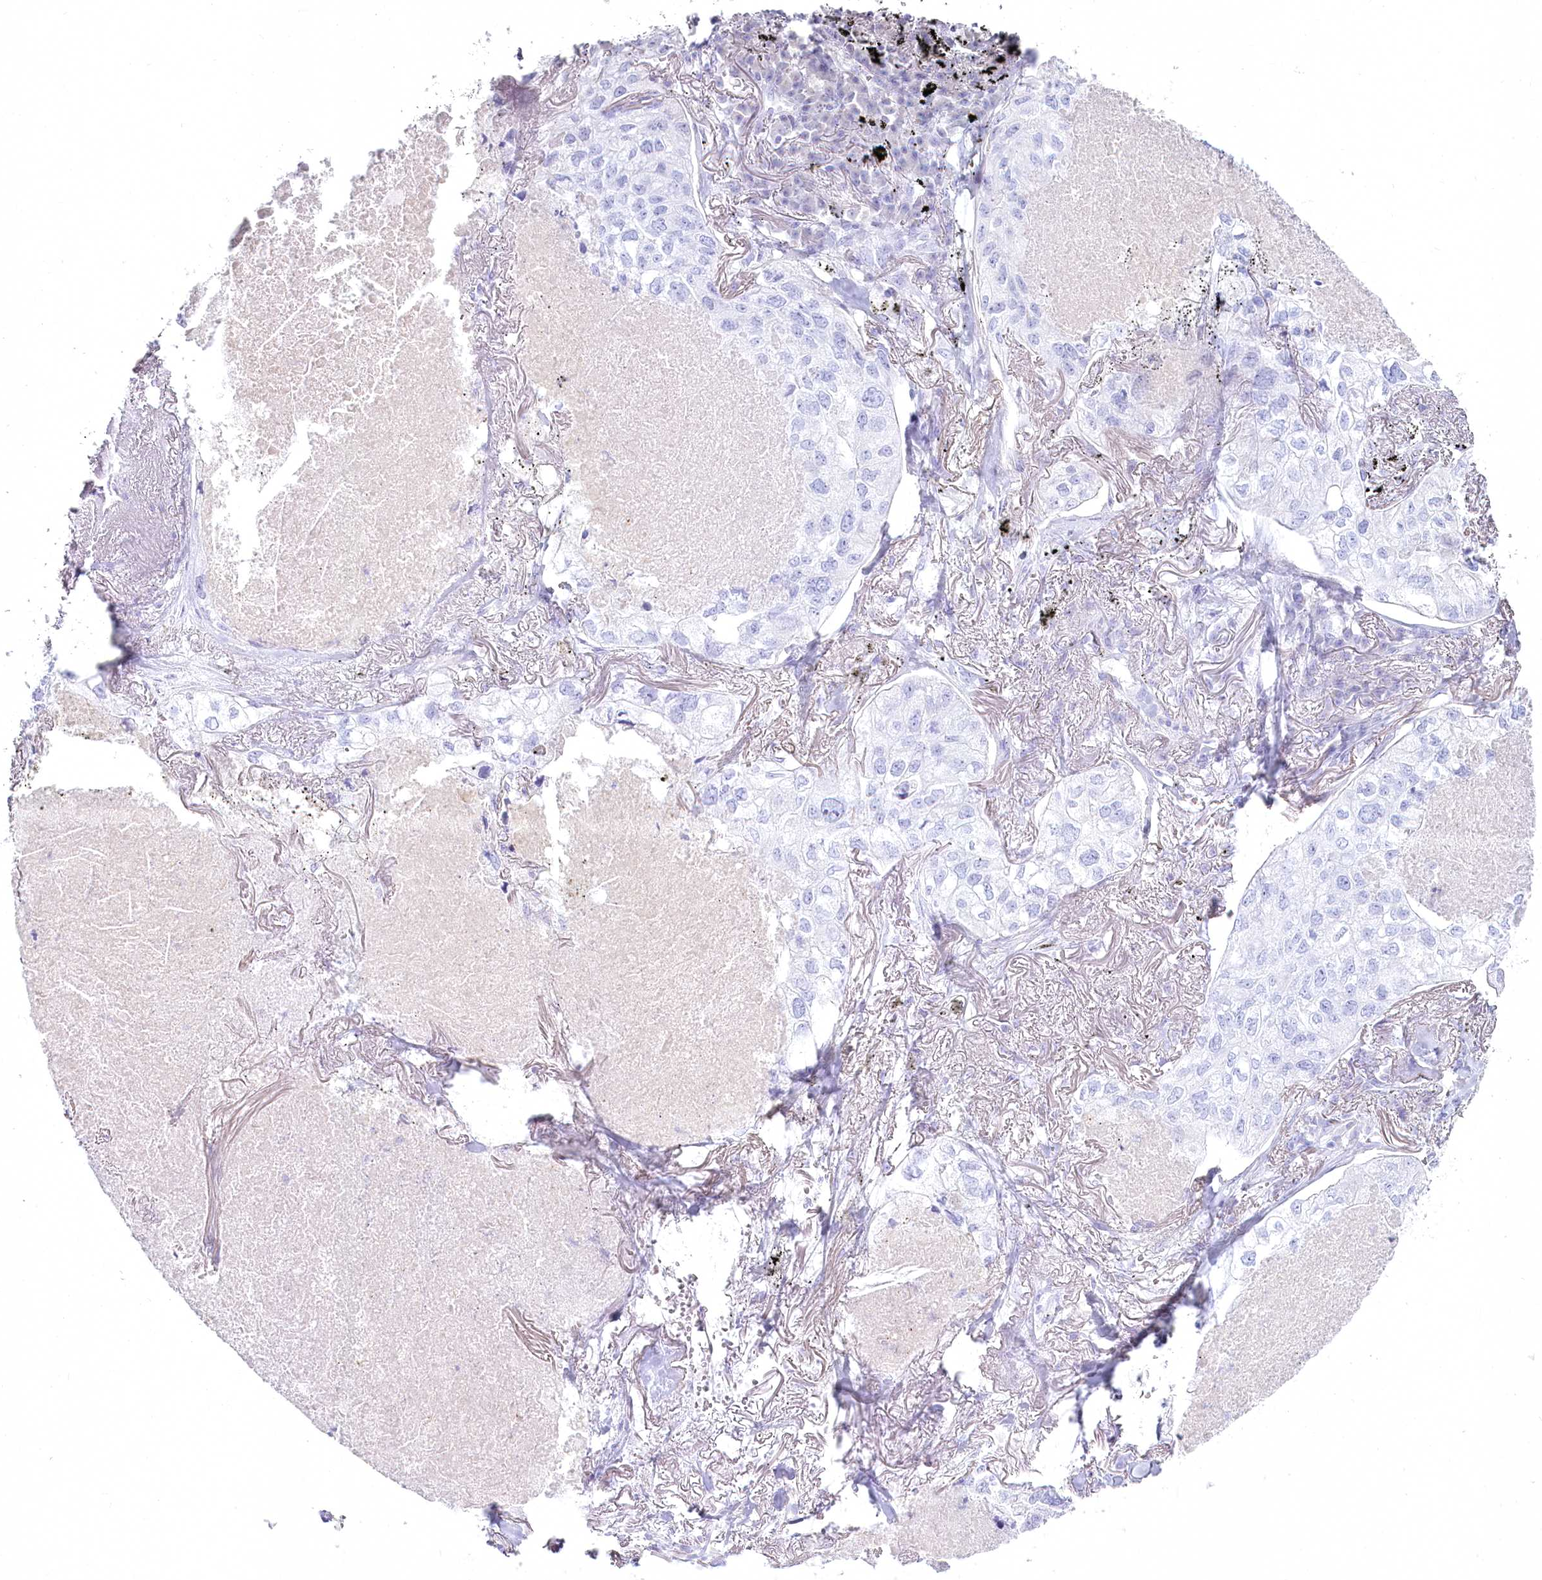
{"staining": {"intensity": "negative", "quantity": "none", "location": "none"}, "tissue": "lung cancer", "cell_type": "Tumor cells", "image_type": "cancer", "snomed": [{"axis": "morphology", "description": "Adenocarcinoma, NOS"}, {"axis": "topography", "description": "Lung"}], "caption": "Immunohistochemistry (IHC) of human adenocarcinoma (lung) demonstrates no staining in tumor cells. The staining is performed using DAB brown chromogen with nuclei counter-stained in using hematoxylin.", "gene": "IFIT5", "patient": {"sex": "male", "age": 65}}